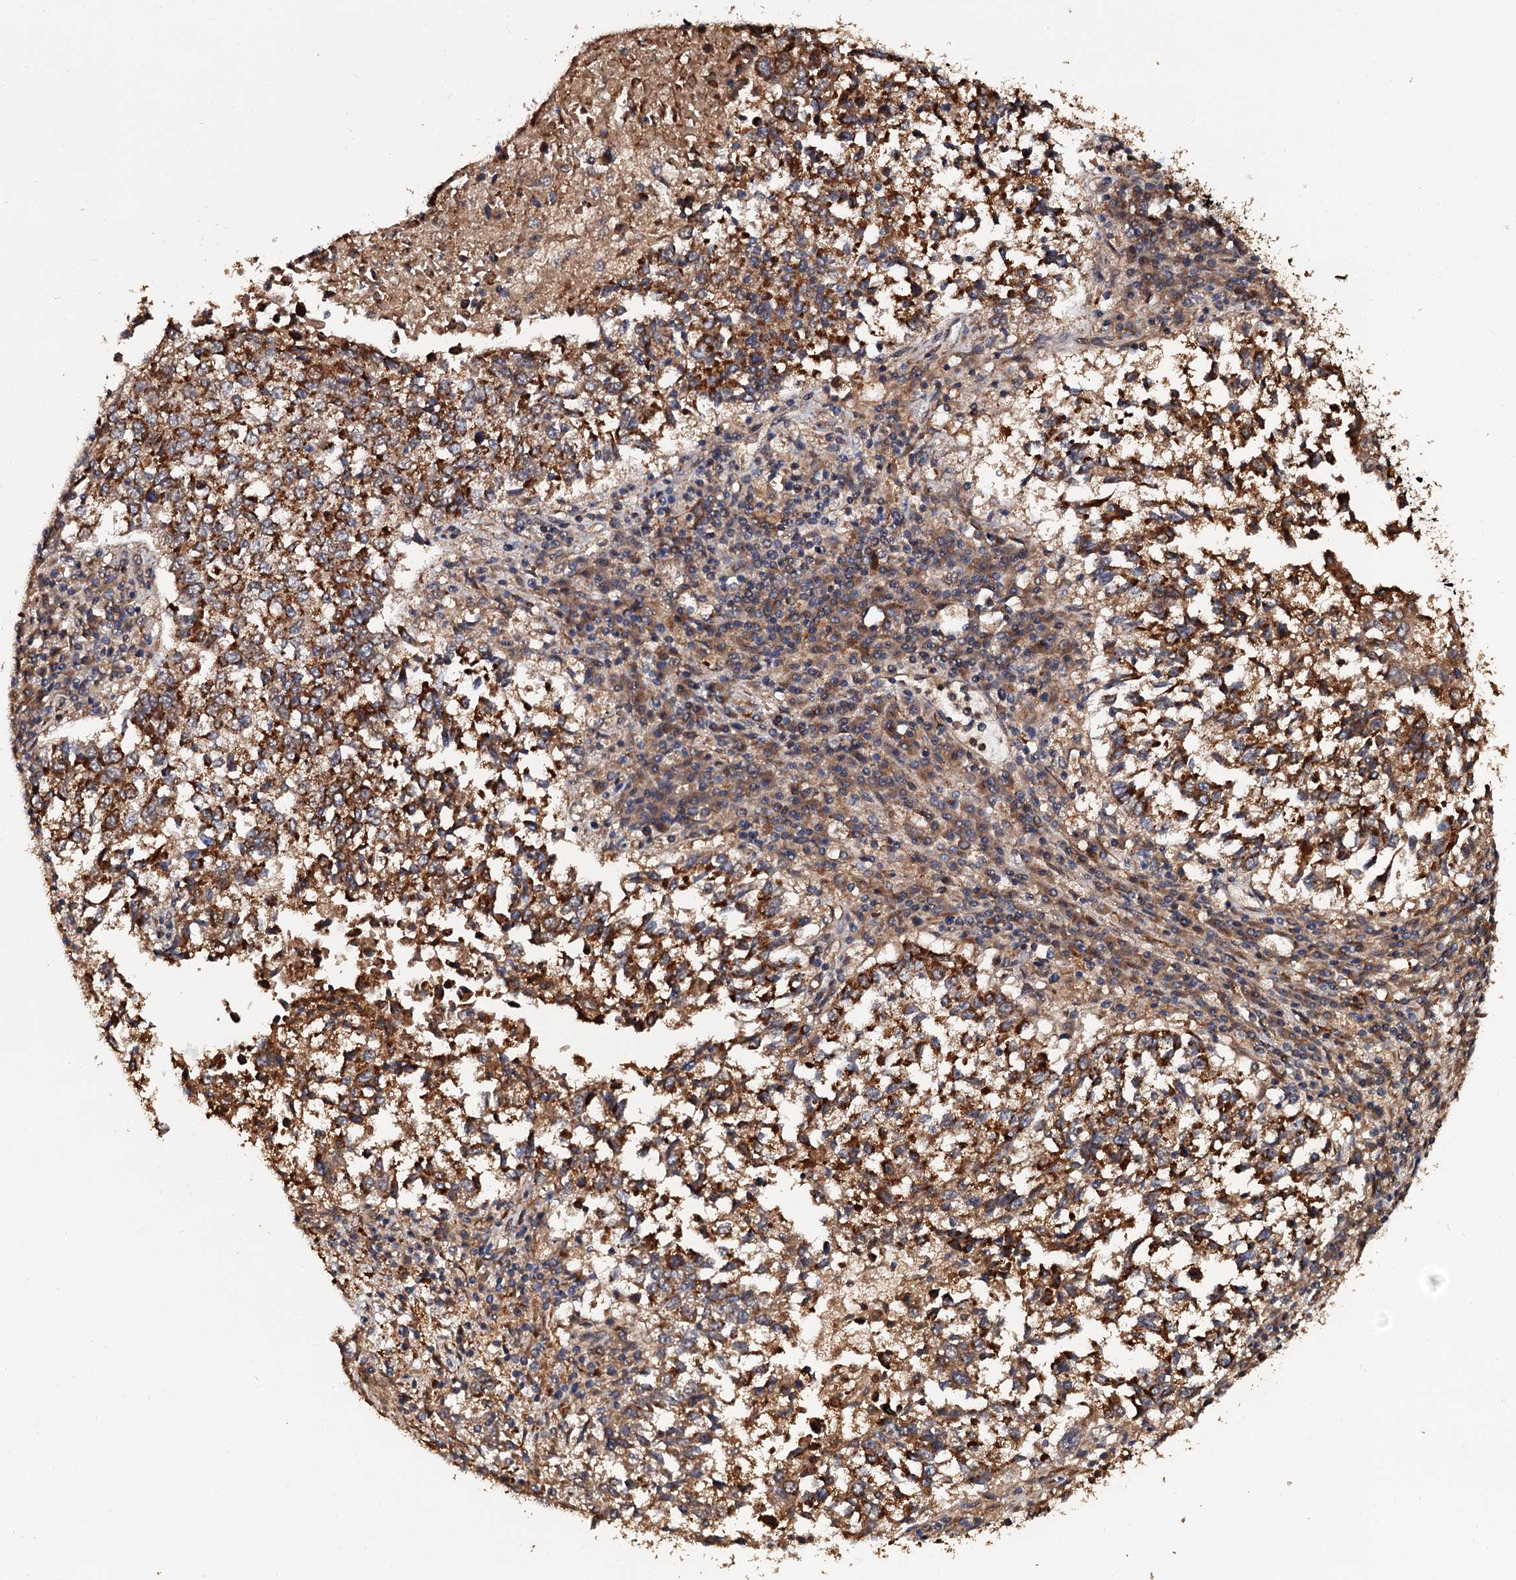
{"staining": {"intensity": "moderate", "quantity": ">75%", "location": "cytoplasmic/membranous"}, "tissue": "lung cancer", "cell_type": "Tumor cells", "image_type": "cancer", "snomed": [{"axis": "morphology", "description": "Squamous cell carcinoma, NOS"}, {"axis": "topography", "description": "Lung"}], "caption": "A brown stain highlights moderate cytoplasmic/membranous positivity of a protein in human lung squamous cell carcinoma tumor cells.", "gene": "MIER2", "patient": {"sex": "male", "age": 73}}